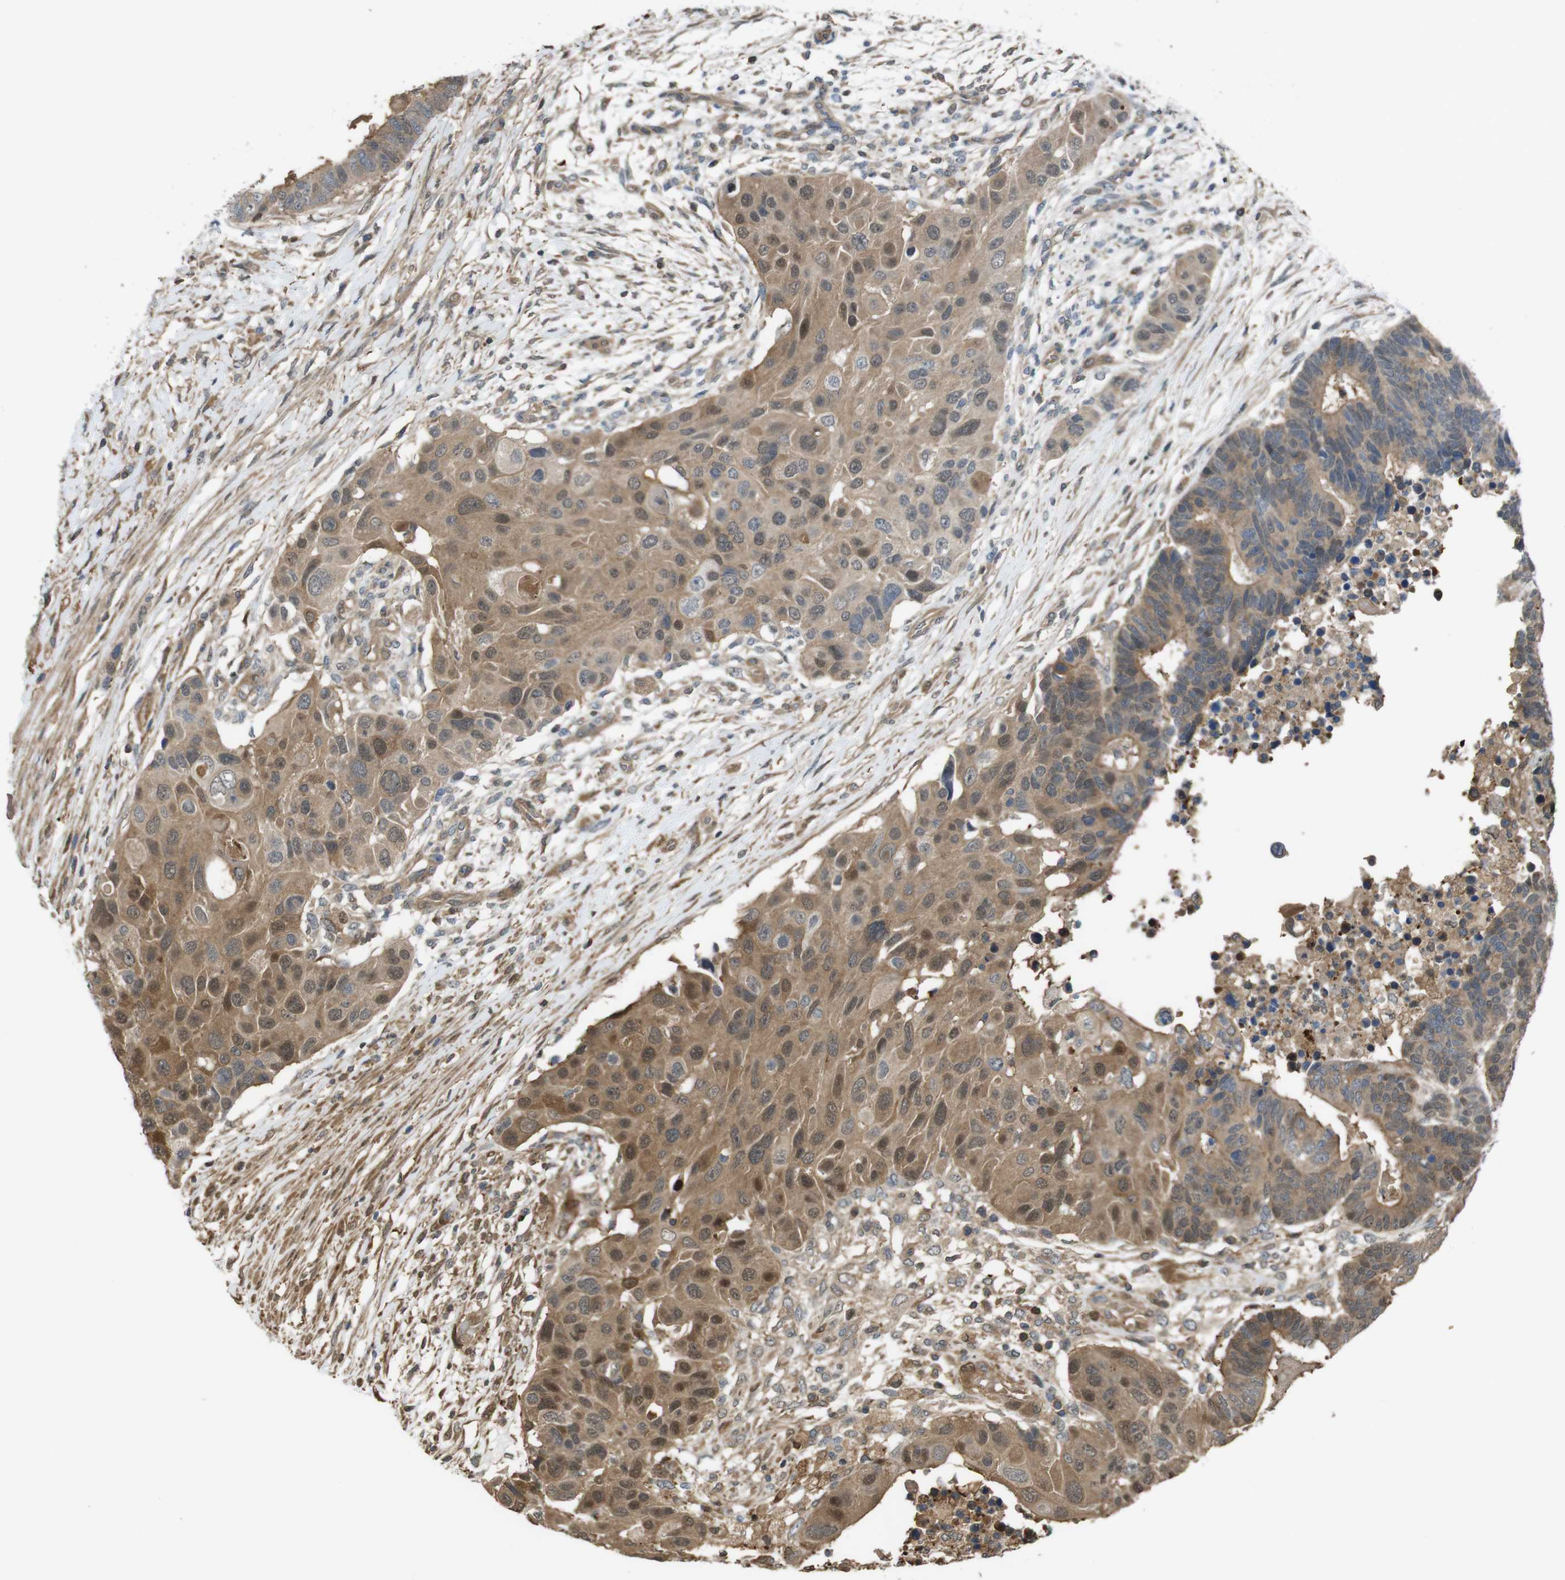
{"staining": {"intensity": "moderate", "quantity": ">75%", "location": "cytoplasmic/membranous,nuclear"}, "tissue": "colorectal cancer", "cell_type": "Tumor cells", "image_type": "cancer", "snomed": [{"axis": "morphology", "description": "Adenocarcinoma, NOS"}, {"axis": "topography", "description": "Rectum"}], "caption": "Colorectal adenocarcinoma tissue exhibits moderate cytoplasmic/membranous and nuclear staining in approximately >75% of tumor cells", "gene": "ARHGDIA", "patient": {"sex": "male", "age": 51}}